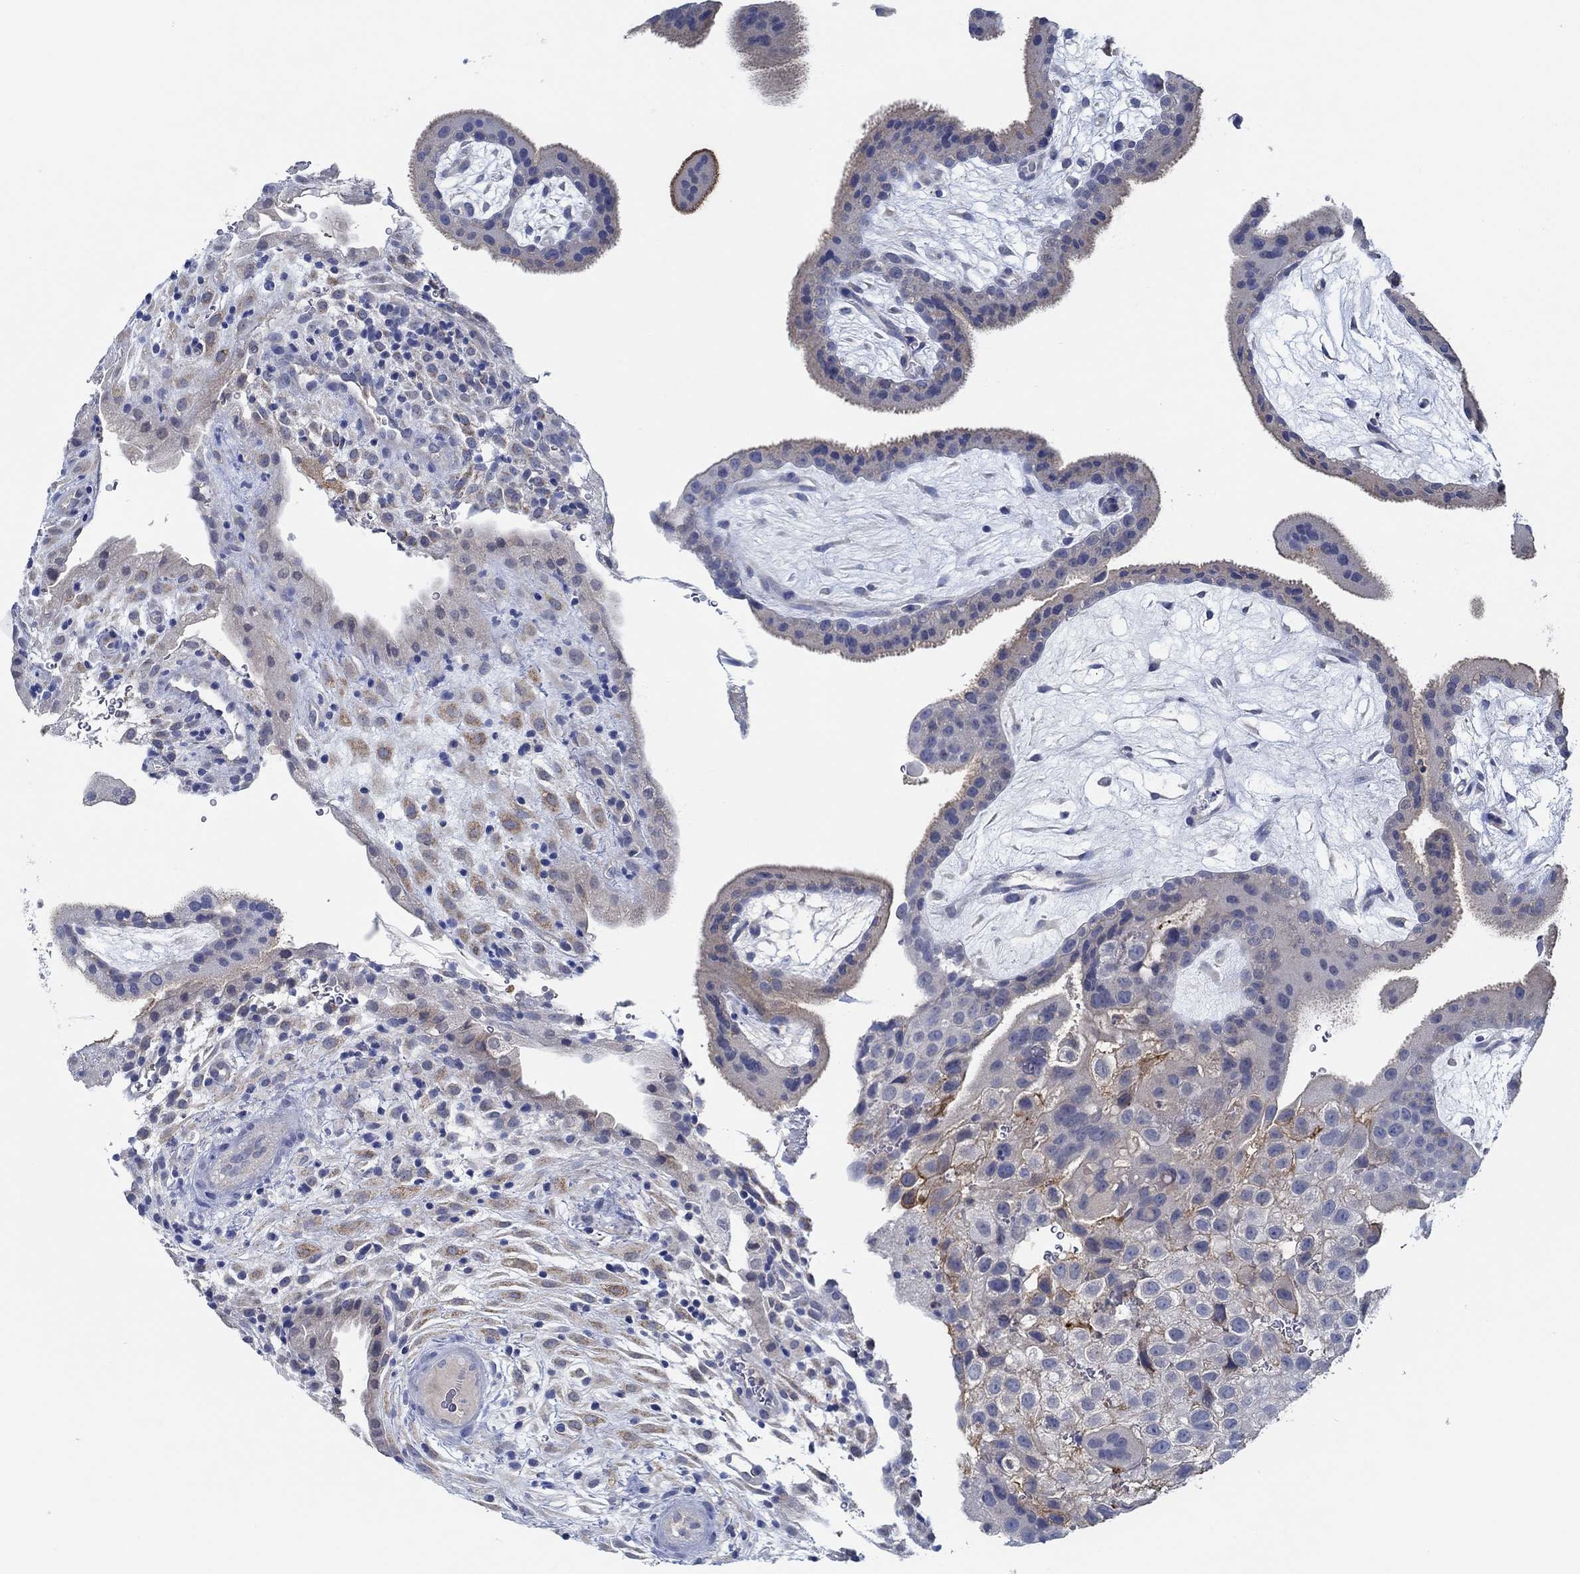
{"staining": {"intensity": "strong", "quantity": "25%-75%", "location": "cytoplasmic/membranous"}, "tissue": "placenta", "cell_type": "Decidual cells", "image_type": "normal", "snomed": [{"axis": "morphology", "description": "Normal tissue, NOS"}, {"axis": "topography", "description": "Placenta"}], "caption": "High-power microscopy captured an IHC photomicrograph of normal placenta, revealing strong cytoplasmic/membranous staining in approximately 25%-75% of decidual cells. The protein is shown in brown color, while the nuclei are stained blue.", "gene": "CPM", "patient": {"sex": "female", "age": 19}}